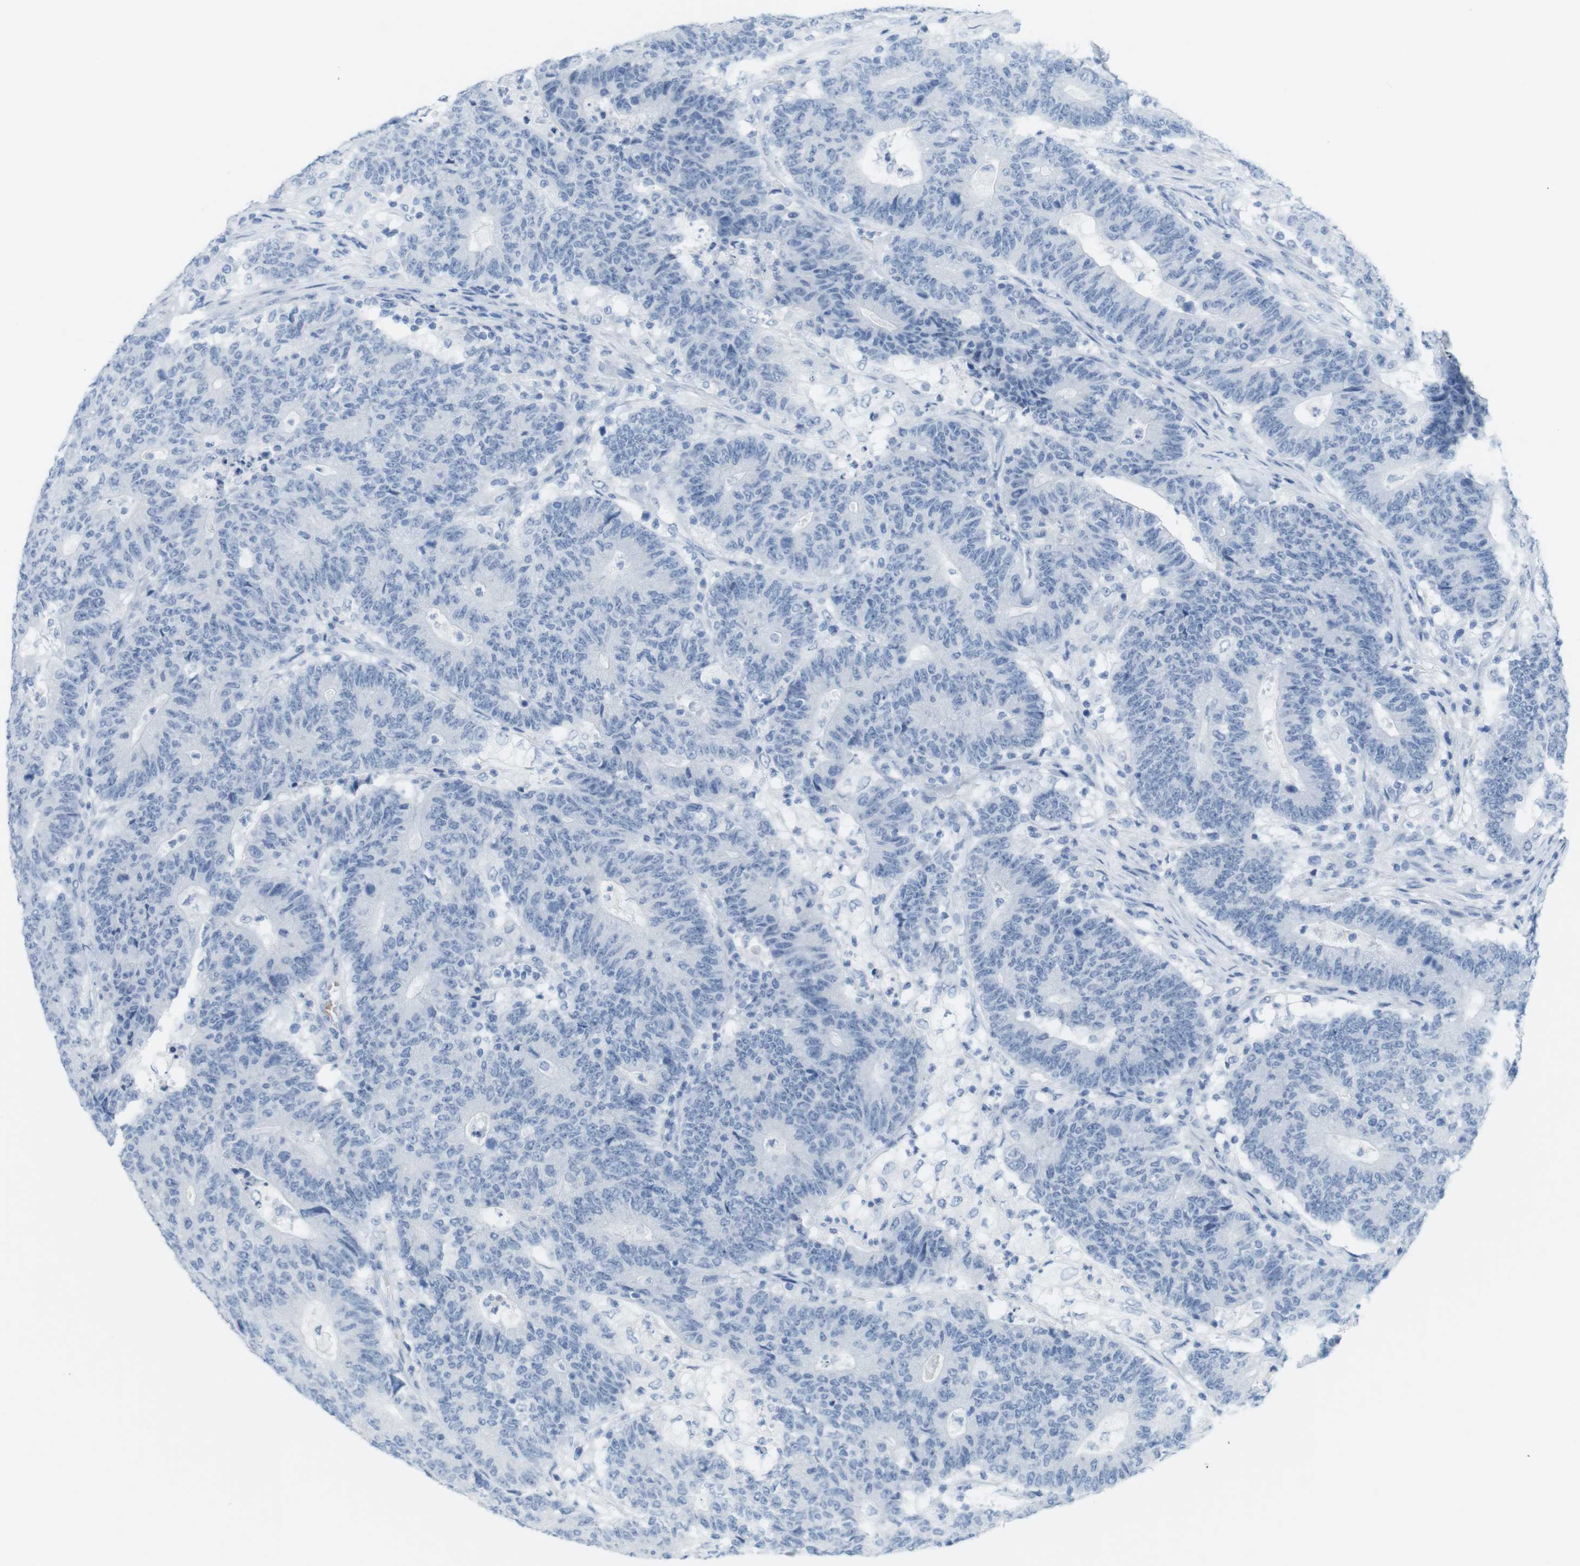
{"staining": {"intensity": "negative", "quantity": "none", "location": "none"}, "tissue": "colorectal cancer", "cell_type": "Tumor cells", "image_type": "cancer", "snomed": [{"axis": "morphology", "description": "Normal tissue, NOS"}, {"axis": "morphology", "description": "Adenocarcinoma, NOS"}, {"axis": "topography", "description": "Colon"}], "caption": "Micrograph shows no protein expression in tumor cells of colorectal adenocarcinoma tissue. Nuclei are stained in blue.", "gene": "TNNT2", "patient": {"sex": "female", "age": 75}}